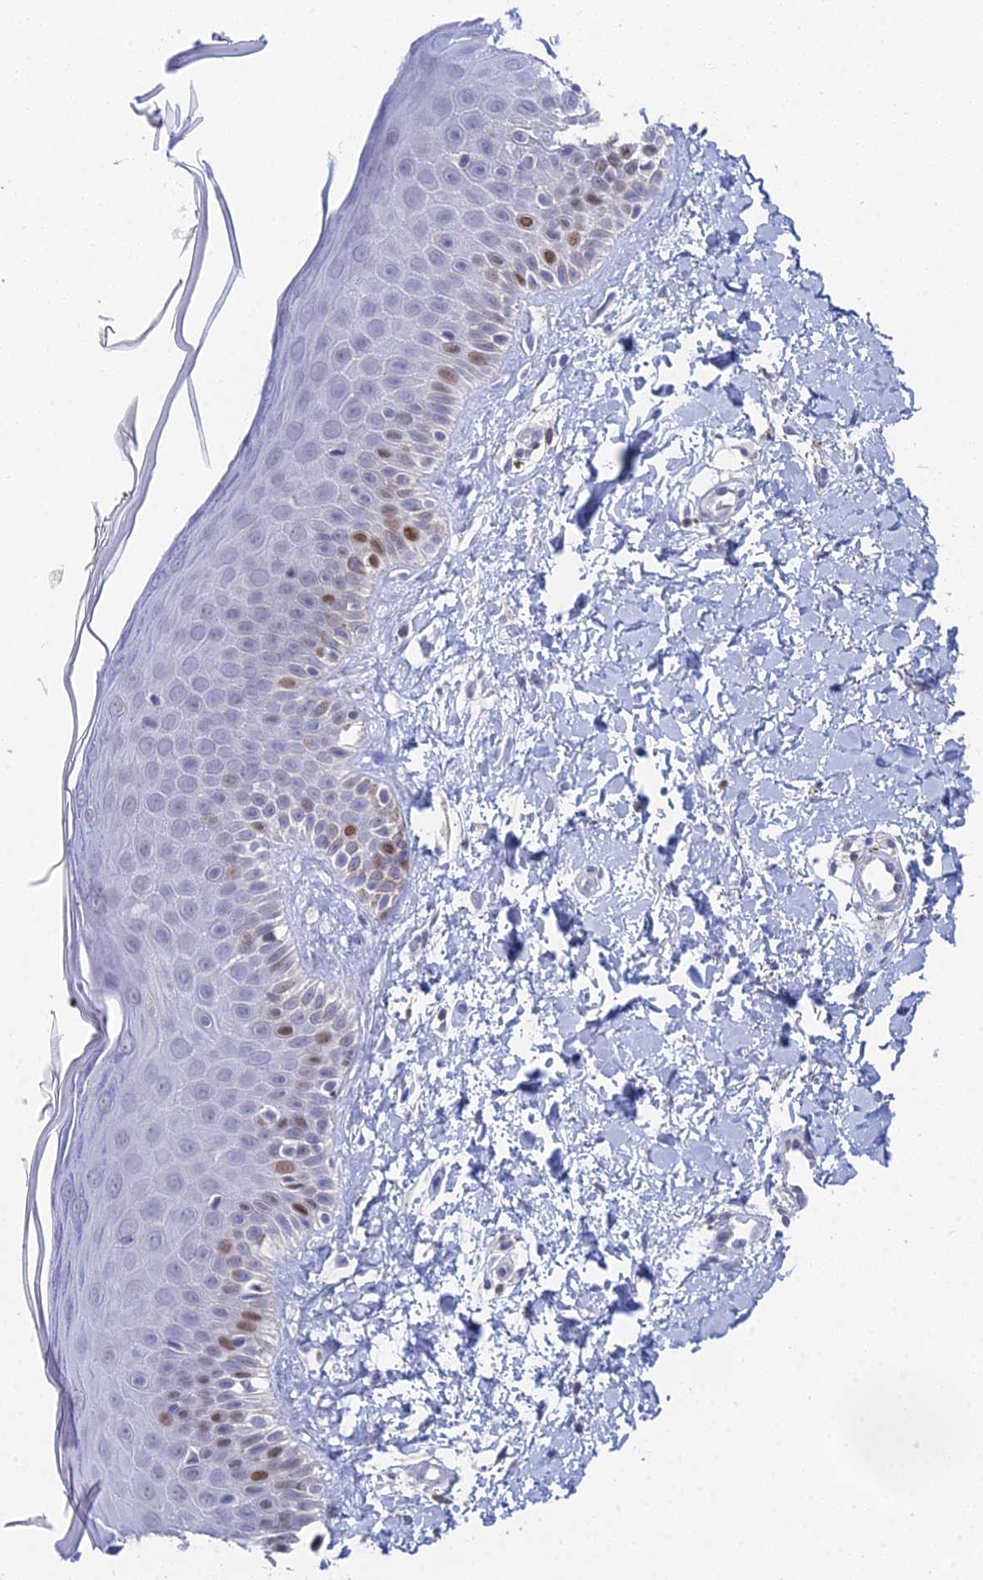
{"staining": {"intensity": "negative", "quantity": "none", "location": "none"}, "tissue": "skin", "cell_type": "Fibroblasts", "image_type": "normal", "snomed": [{"axis": "morphology", "description": "Normal tissue, NOS"}, {"axis": "topography", "description": "Skin"}], "caption": "The histopathology image exhibits no significant positivity in fibroblasts of skin. (DAB (3,3'-diaminobenzidine) immunohistochemistry visualized using brightfield microscopy, high magnification).", "gene": "MCM2", "patient": {"sex": "male", "age": 52}}